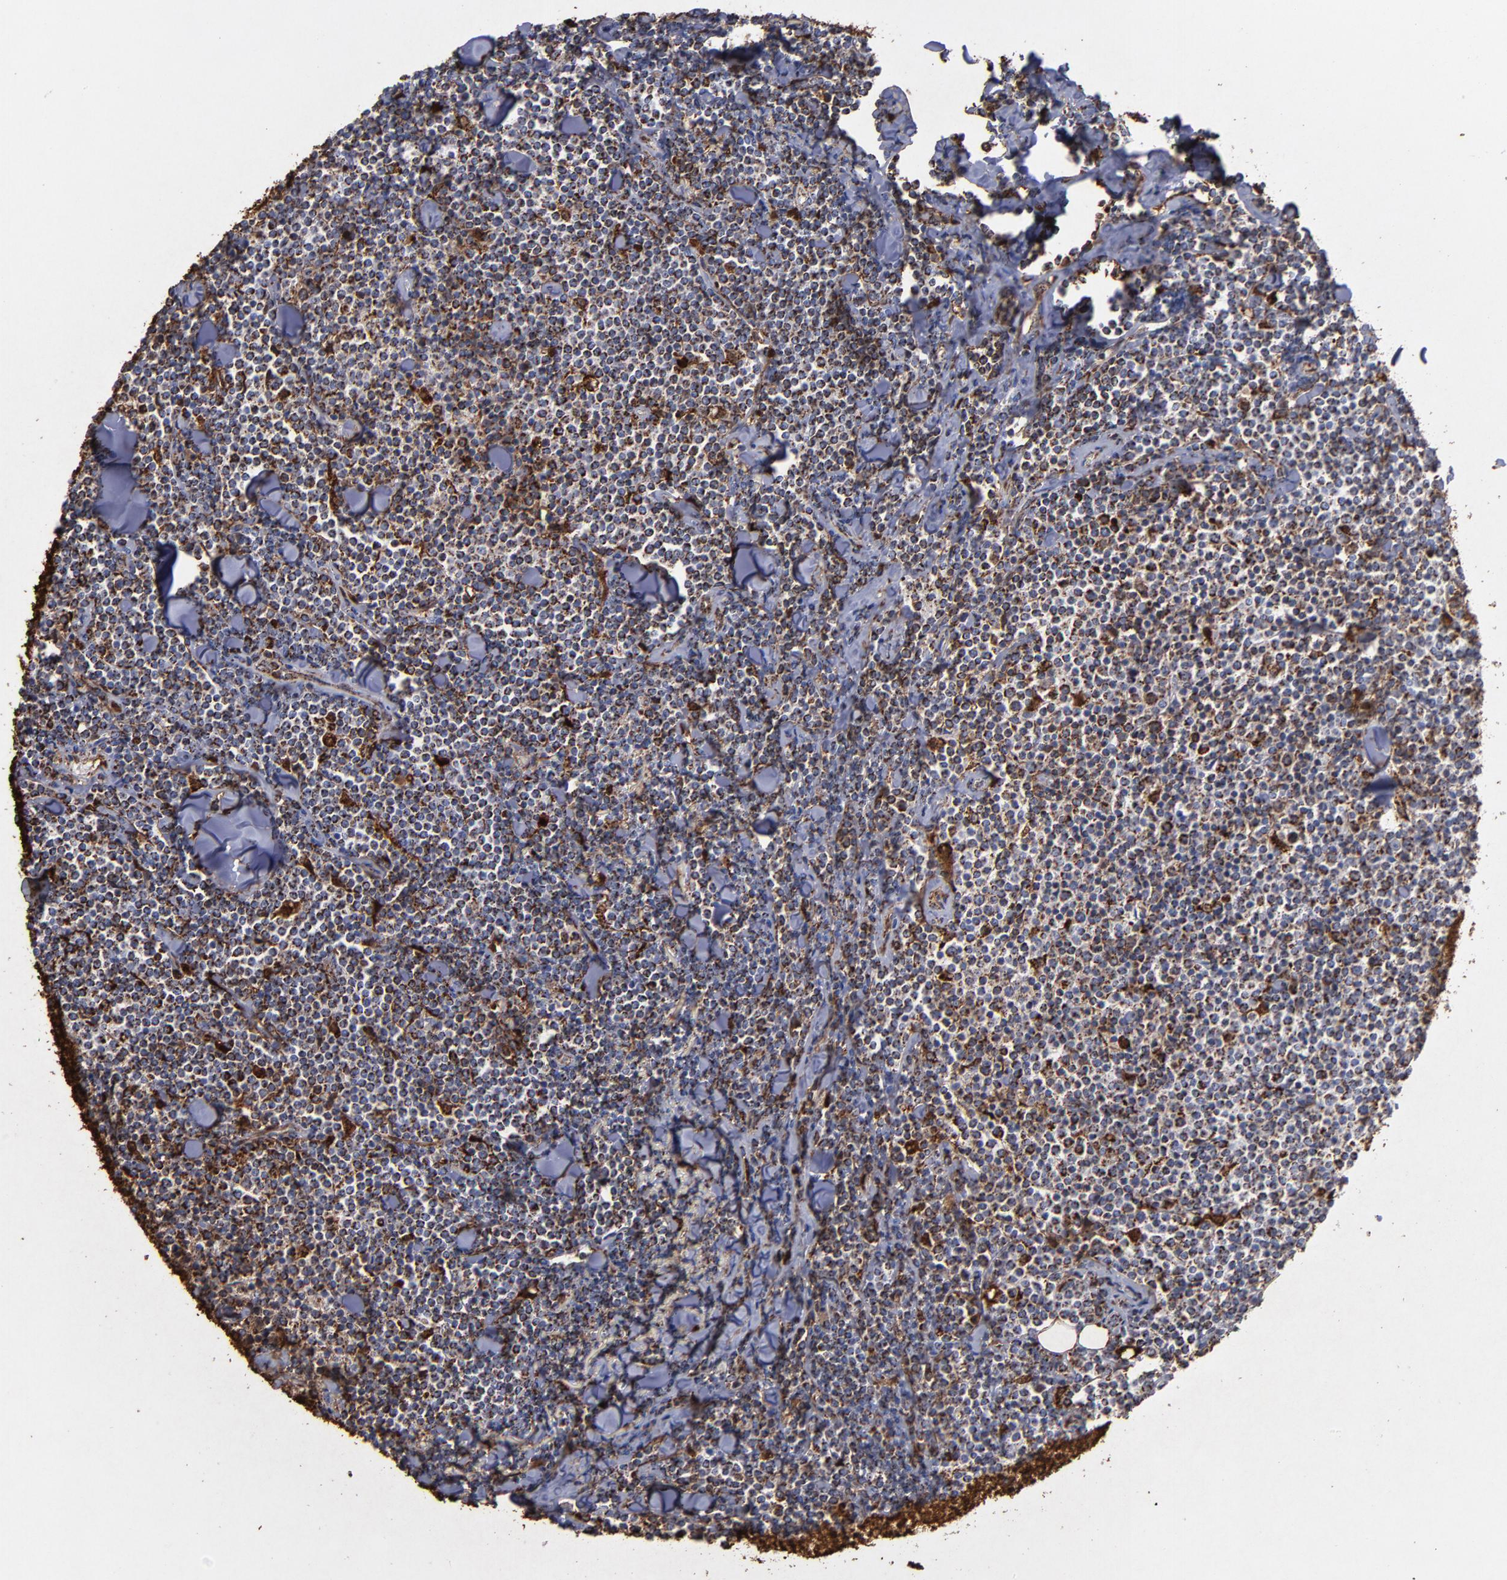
{"staining": {"intensity": "moderate", "quantity": ">75%", "location": "cytoplasmic/membranous"}, "tissue": "lymphoma", "cell_type": "Tumor cells", "image_type": "cancer", "snomed": [{"axis": "morphology", "description": "Malignant lymphoma, non-Hodgkin's type, Low grade"}, {"axis": "topography", "description": "Soft tissue"}], "caption": "IHC photomicrograph of human low-grade malignant lymphoma, non-Hodgkin's type stained for a protein (brown), which exhibits medium levels of moderate cytoplasmic/membranous staining in approximately >75% of tumor cells.", "gene": "SOD2", "patient": {"sex": "male", "age": 92}}